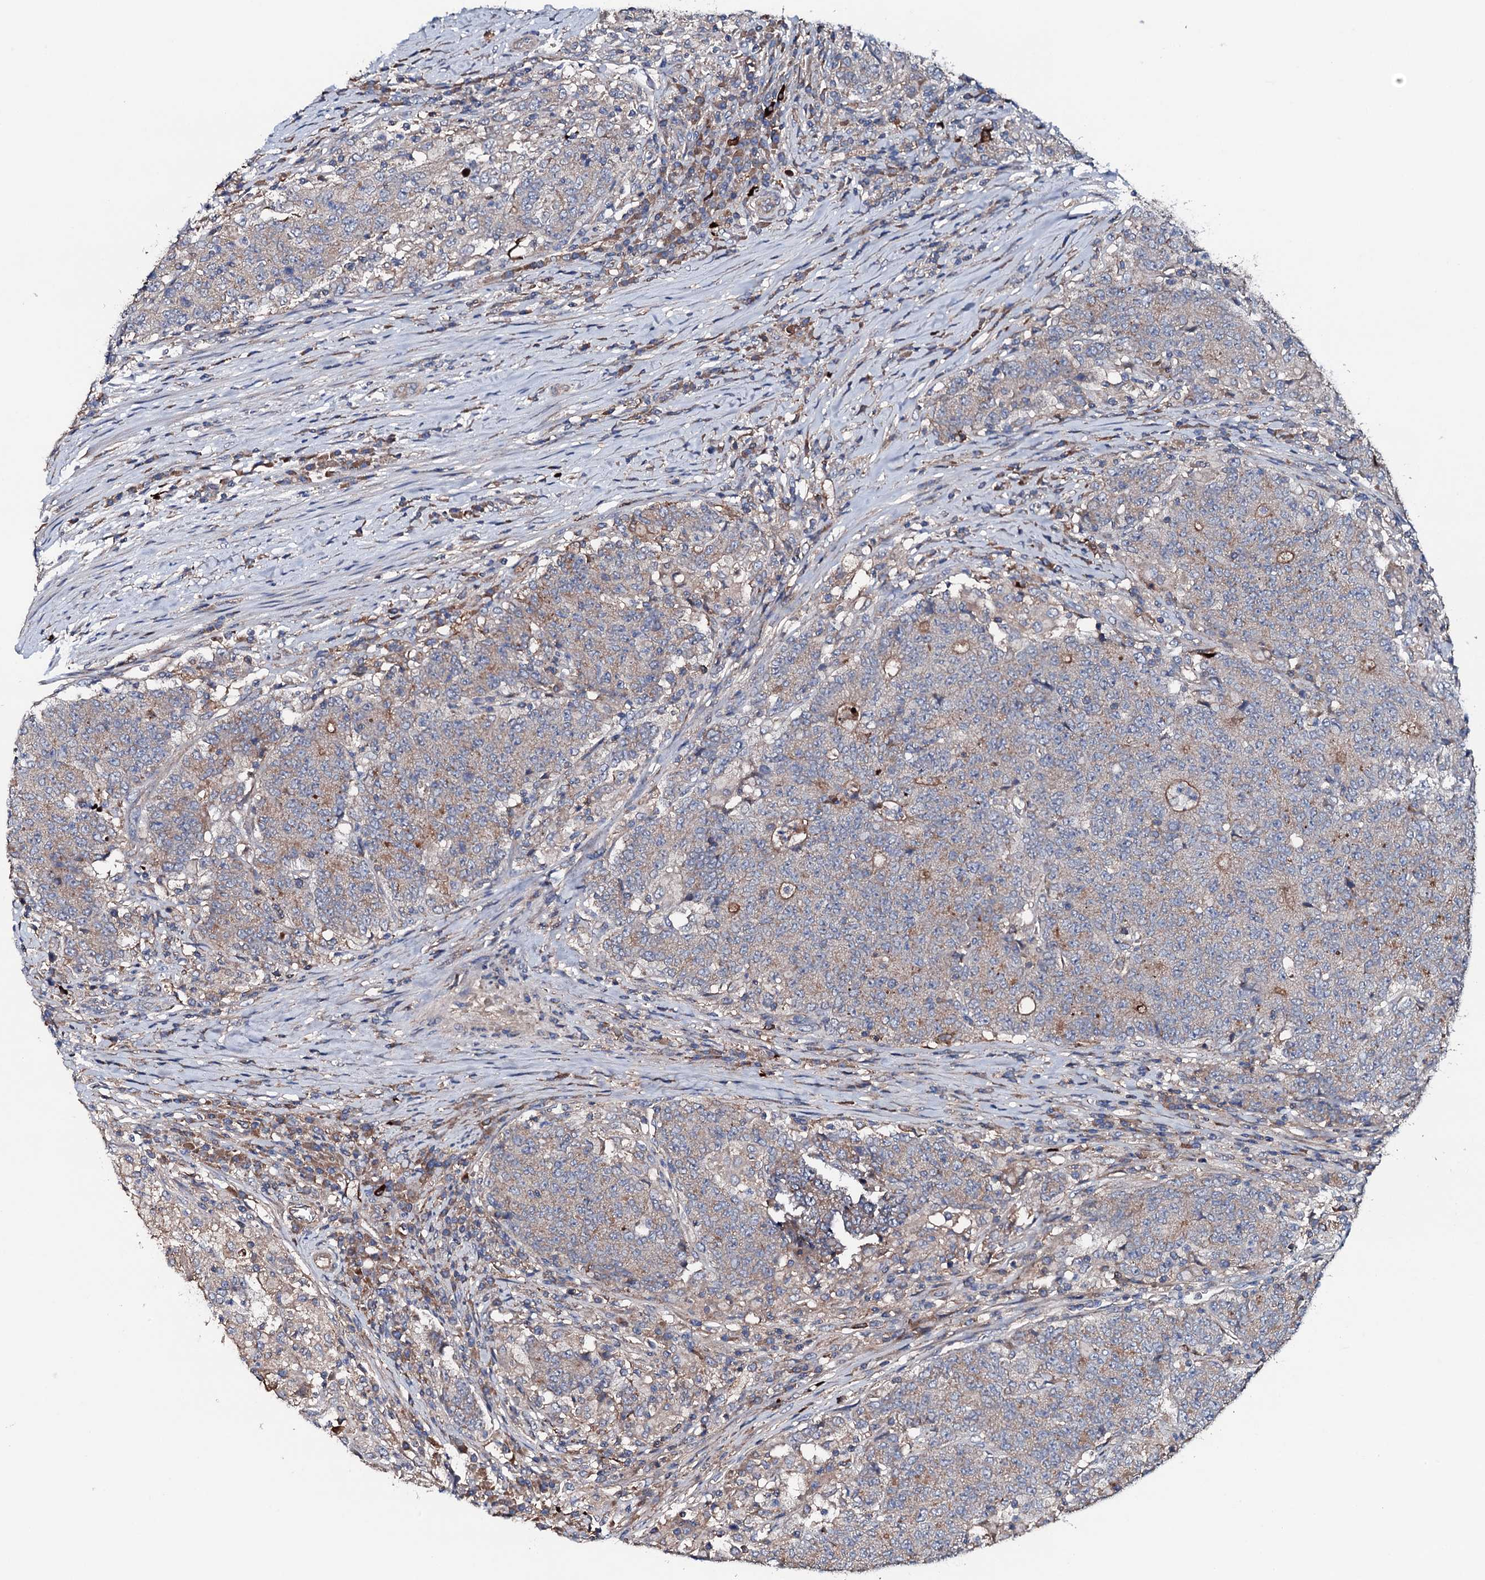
{"staining": {"intensity": "moderate", "quantity": "<25%", "location": "cytoplasmic/membranous"}, "tissue": "colorectal cancer", "cell_type": "Tumor cells", "image_type": "cancer", "snomed": [{"axis": "morphology", "description": "Adenocarcinoma, NOS"}, {"axis": "topography", "description": "Colon"}], "caption": "Moderate cytoplasmic/membranous protein staining is present in about <25% of tumor cells in adenocarcinoma (colorectal).", "gene": "NEK1", "patient": {"sex": "female", "age": 75}}